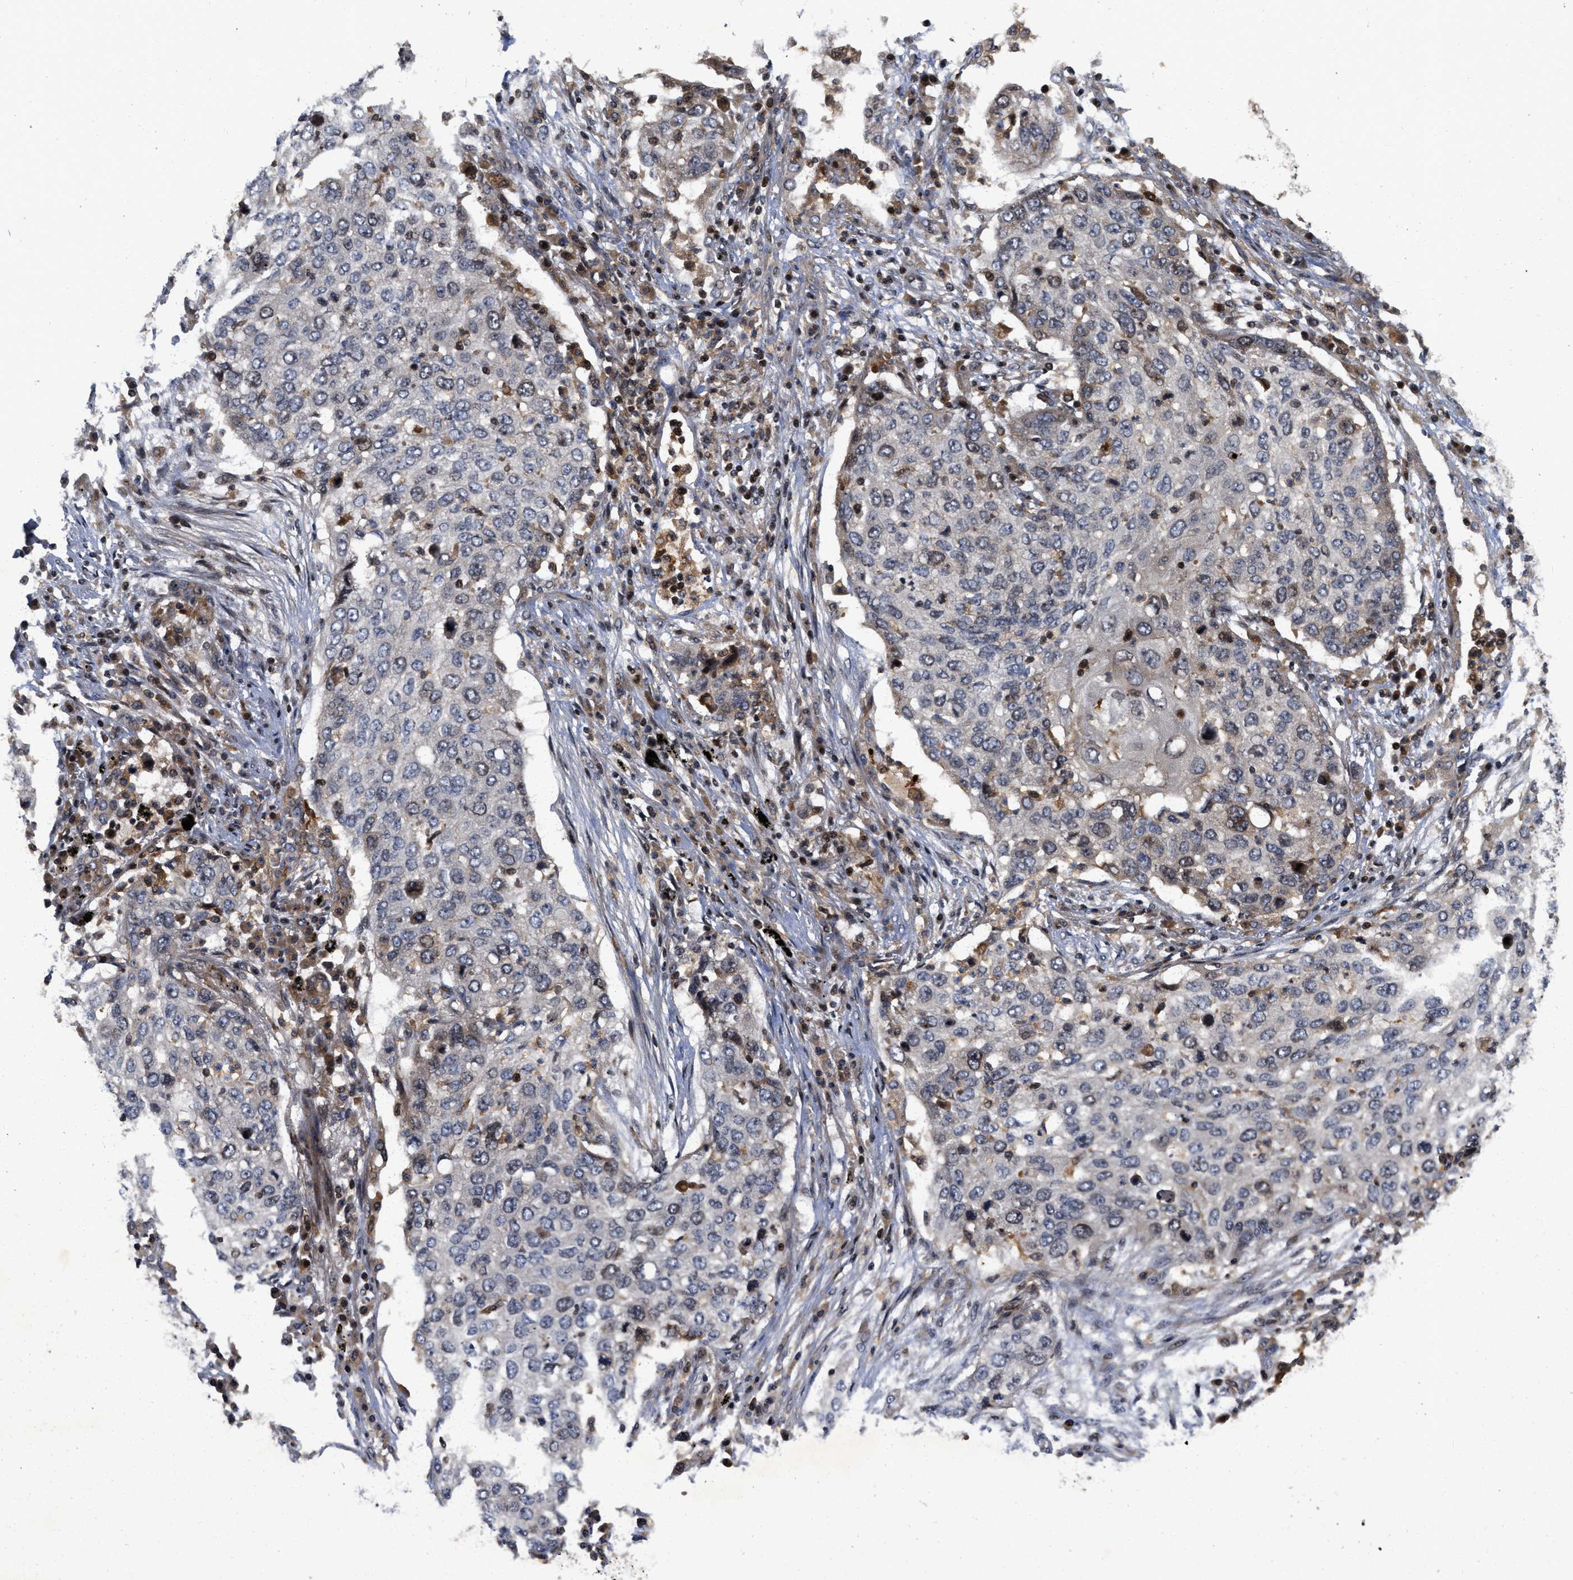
{"staining": {"intensity": "moderate", "quantity": "<25%", "location": "nuclear"}, "tissue": "lung cancer", "cell_type": "Tumor cells", "image_type": "cancer", "snomed": [{"axis": "morphology", "description": "Squamous cell carcinoma, NOS"}, {"axis": "topography", "description": "Lung"}], "caption": "IHC photomicrograph of neoplastic tissue: human lung cancer (squamous cell carcinoma) stained using IHC shows low levels of moderate protein expression localized specifically in the nuclear of tumor cells, appearing as a nuclear brown color.", "gene": "CBR3", "patient": {"sex": "female", "age": 63}}